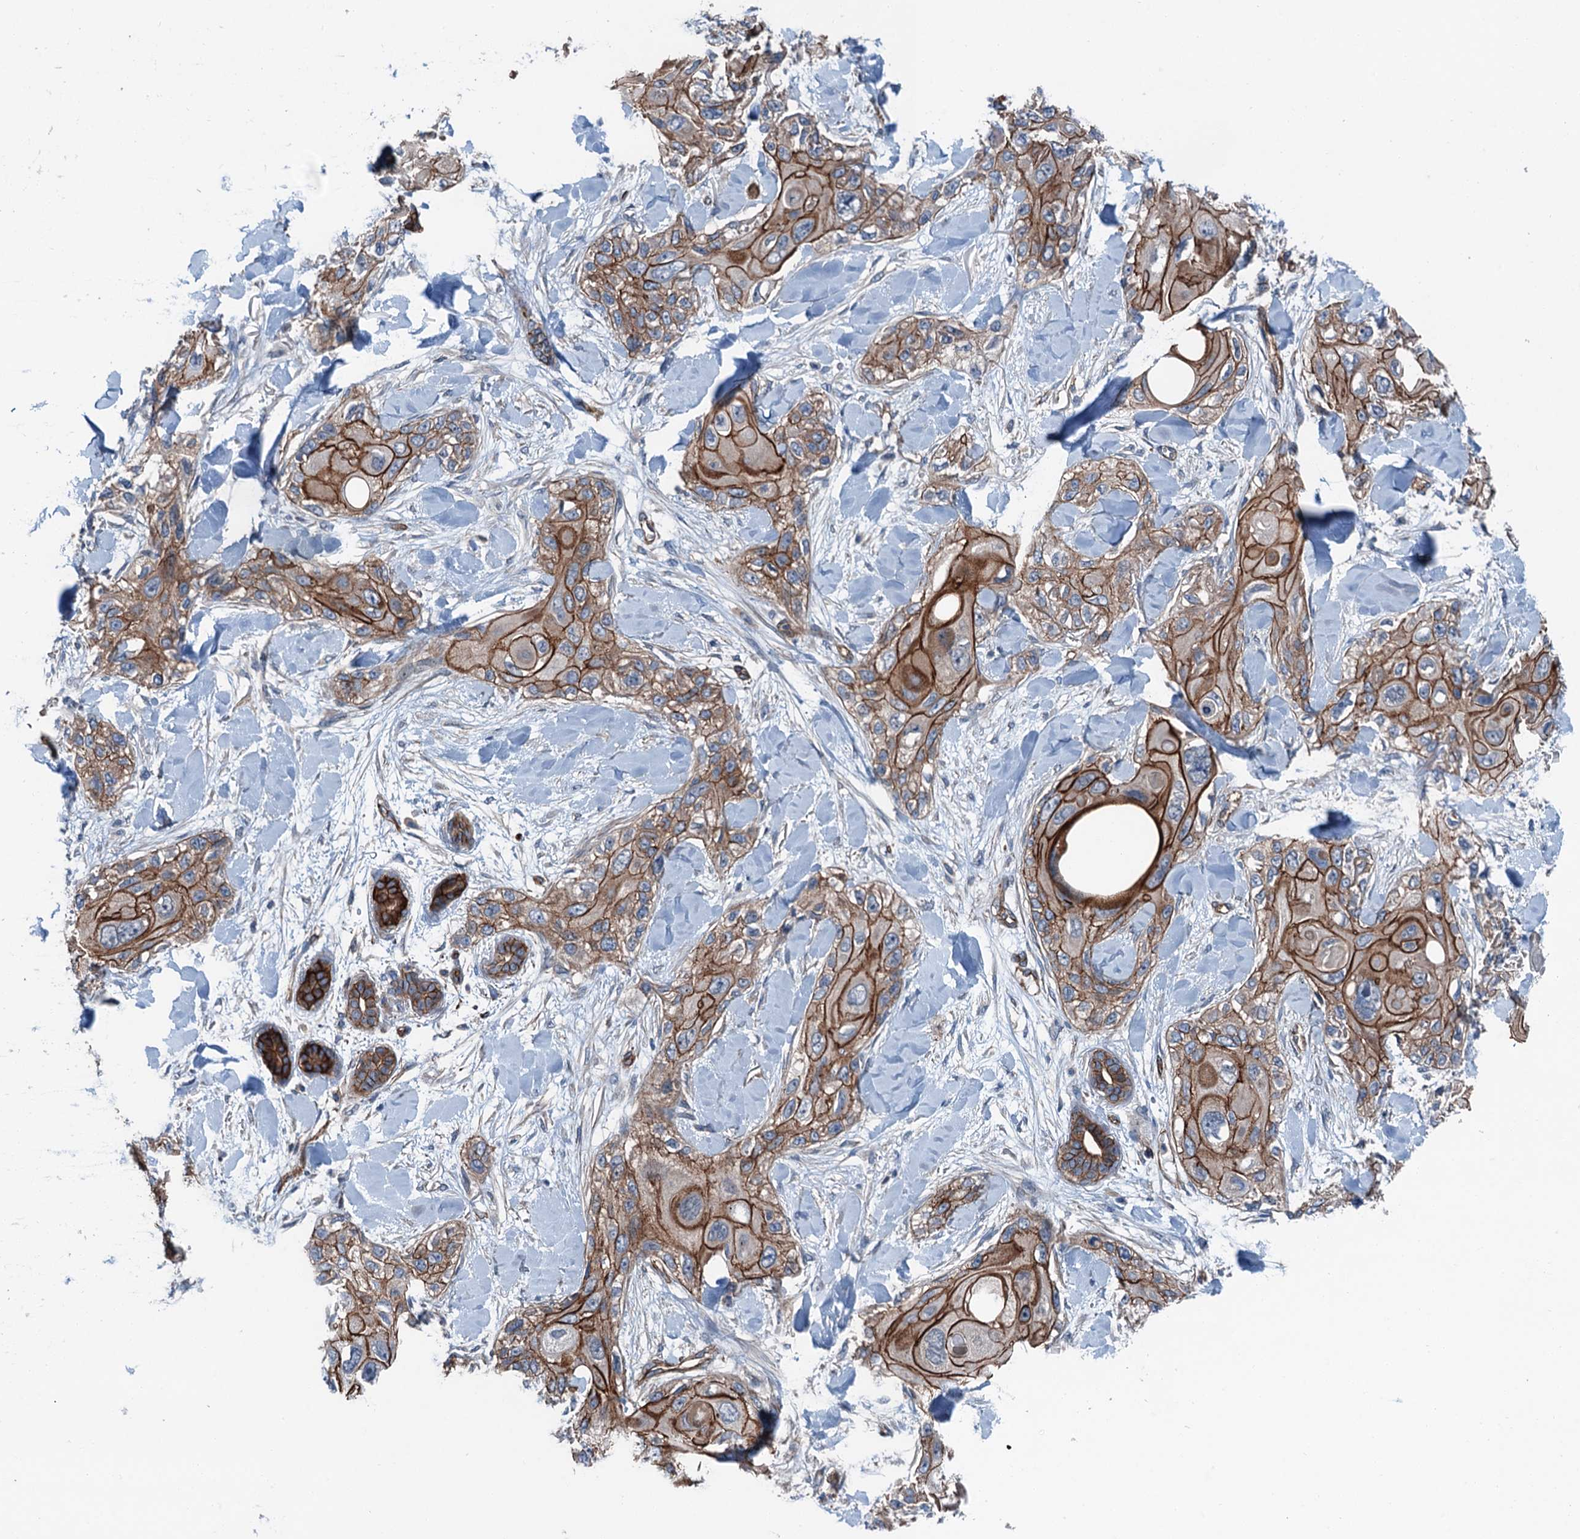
{"staining": {"intensity": "moderate", "quantity": ">75%", "location": "cytoplasmic/membranous"}, "tissue": "skin cancer", "cell_type": "Tumor cells", "image_type": "cancer", "snomed": [{"axis": "morphology", "description": "Normal tissue, NOS"}, {"axis": "morphology", "description": "Squamous cell carcinoma, NOS"}, {"axis": "topography", "description": "Skin"}], "caption": "Skin cancer (squamous cell carcinoma) tissue demonstrates moderate cytoplasmic/membranous staining in about >75% of tumor cells (Brightfield microscopy of DAB IHC at high magnification).", "gene": "NMRAL1", "patient": {"sex": "male", "age": 72}}